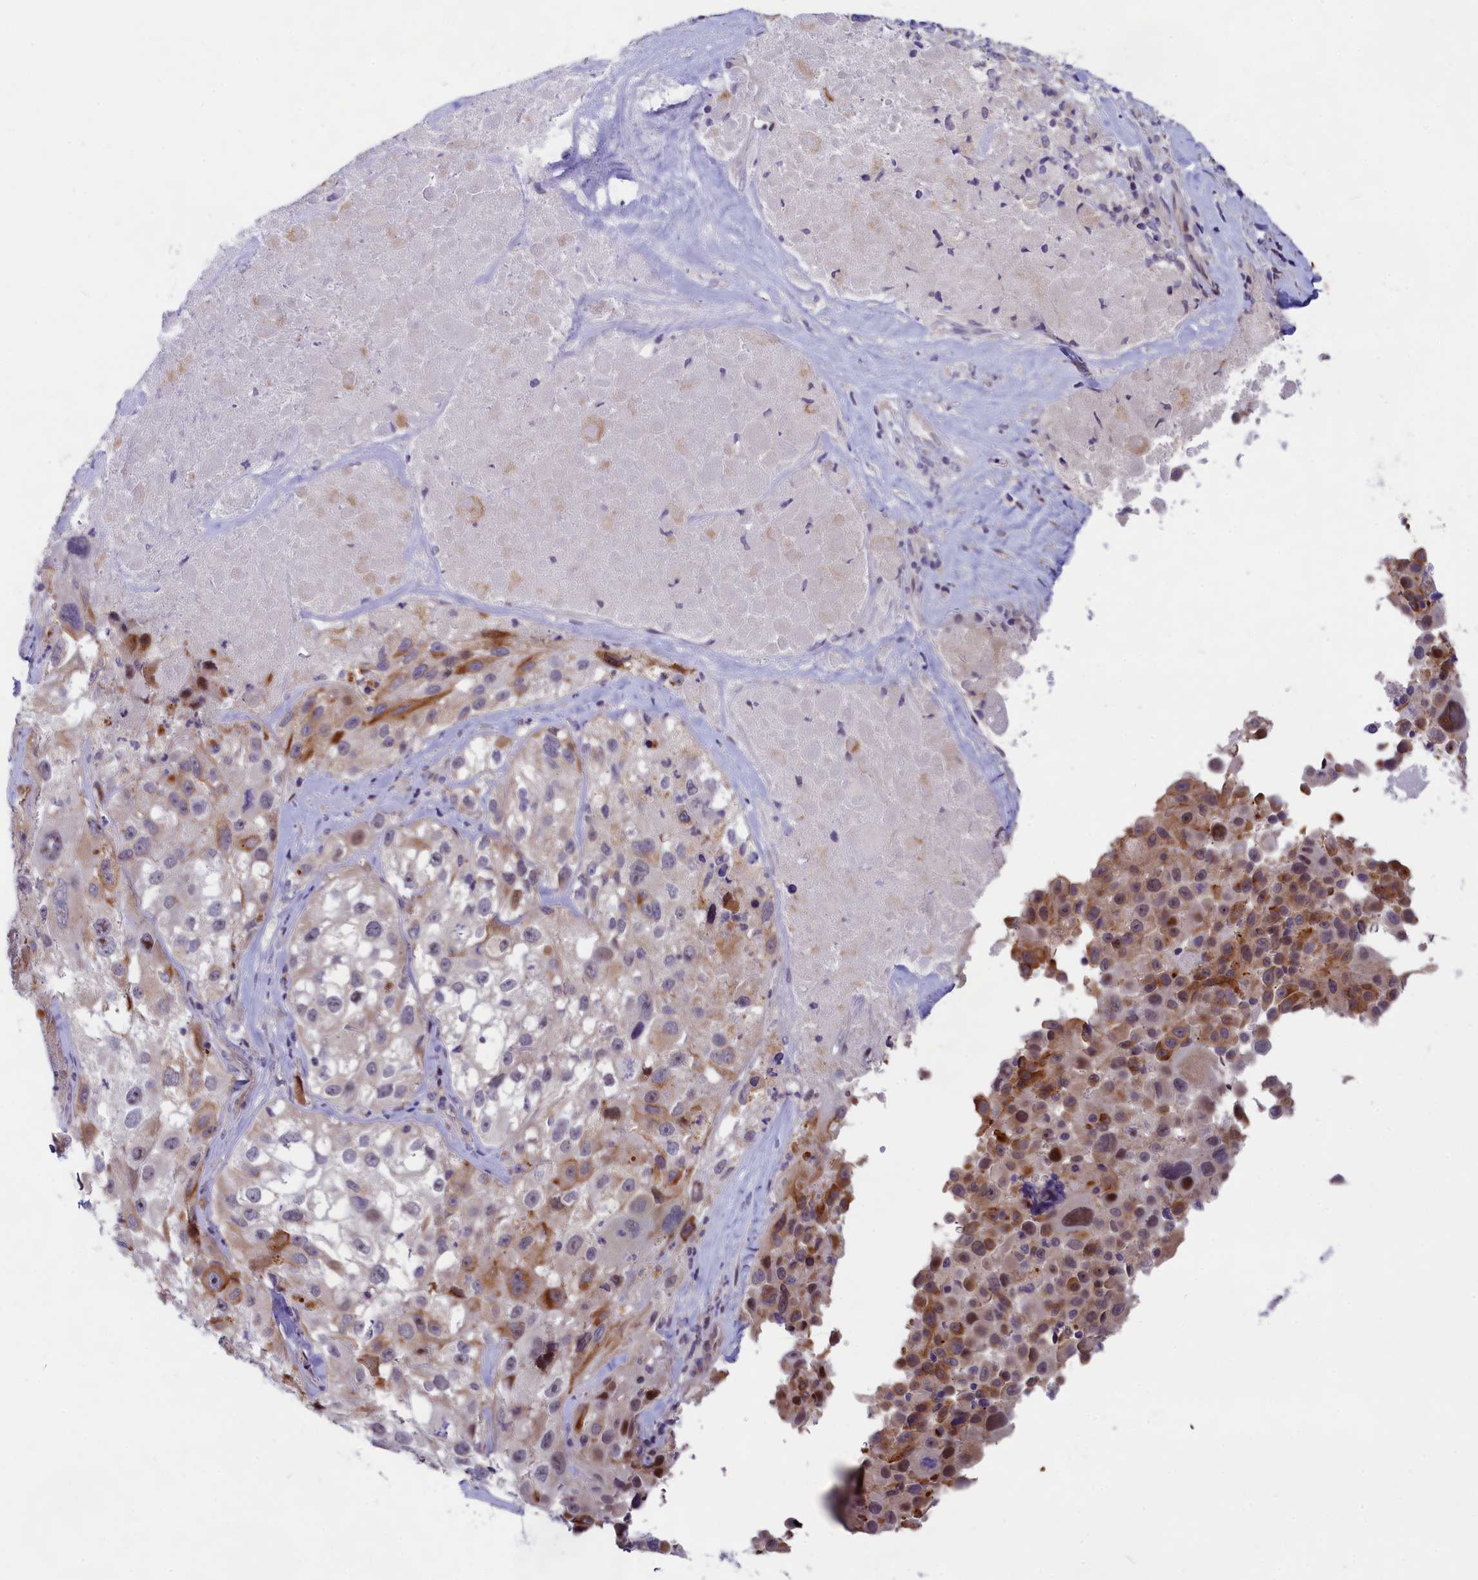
{"staining": {"intensity": "moderate", "quantity": "<25%", "location": "cytoplasmic/membranous,nuclear"}, "tissue": "melanoma", "cell_type": "Tumor cells", "image_type": "cancer", "snomed": [{"axis": "morphology", "description": "Malignant melanoma, Metastatic site"}, {"axis": "topography", "description": "Lymph node"}], "caption": "High-power microscopy captured an immunohistochemistry photomicrograph of melanoma, revealing moderate cytoplasmic/membranous and nuclear positivity in about <25% of tumor cells.", "gene": "ANKRD34B", "patient": {"sex": "male", "age": 62}}